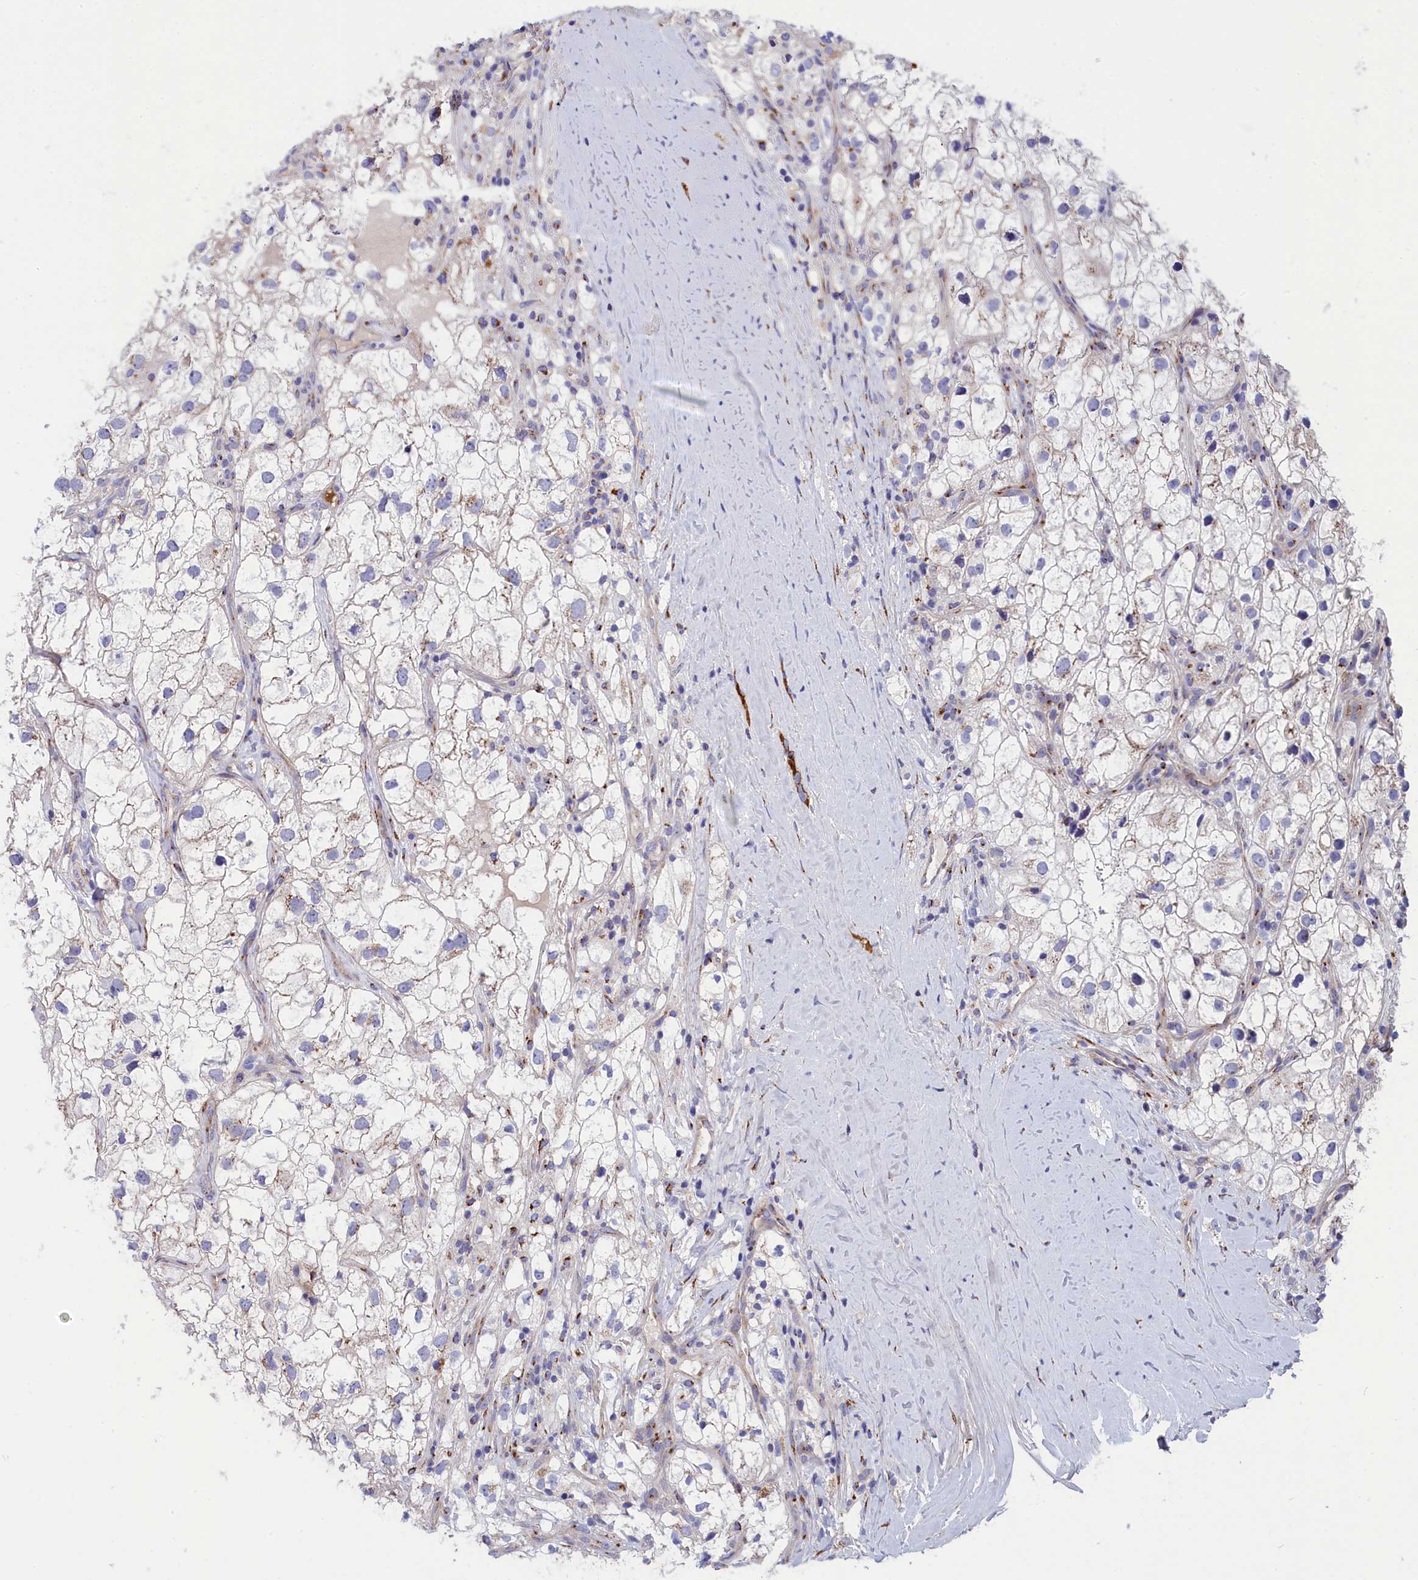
{"staining": {"intensity": "moderate", "quantity": "<25%", "location": "cytoplasmic/membranous"}, "tissue": "renal cancer", "cell_type": "Tumor cells", "image_type": "cancer", "snomed": [{"axis": "morphology", "description": "Adenocarcinoma, NOS"}, {"axis": "topography", "description": "Kidney"}], "caption": "Approximately <25% of tumor cells in human adenocarcinoma (renal) display moderate cytoplasmic/membranous protein expression as visualized by brown immunohistochemical staining.", "gene": "TUBGCP4", "patient": {"sex": "male", "age": 59}}